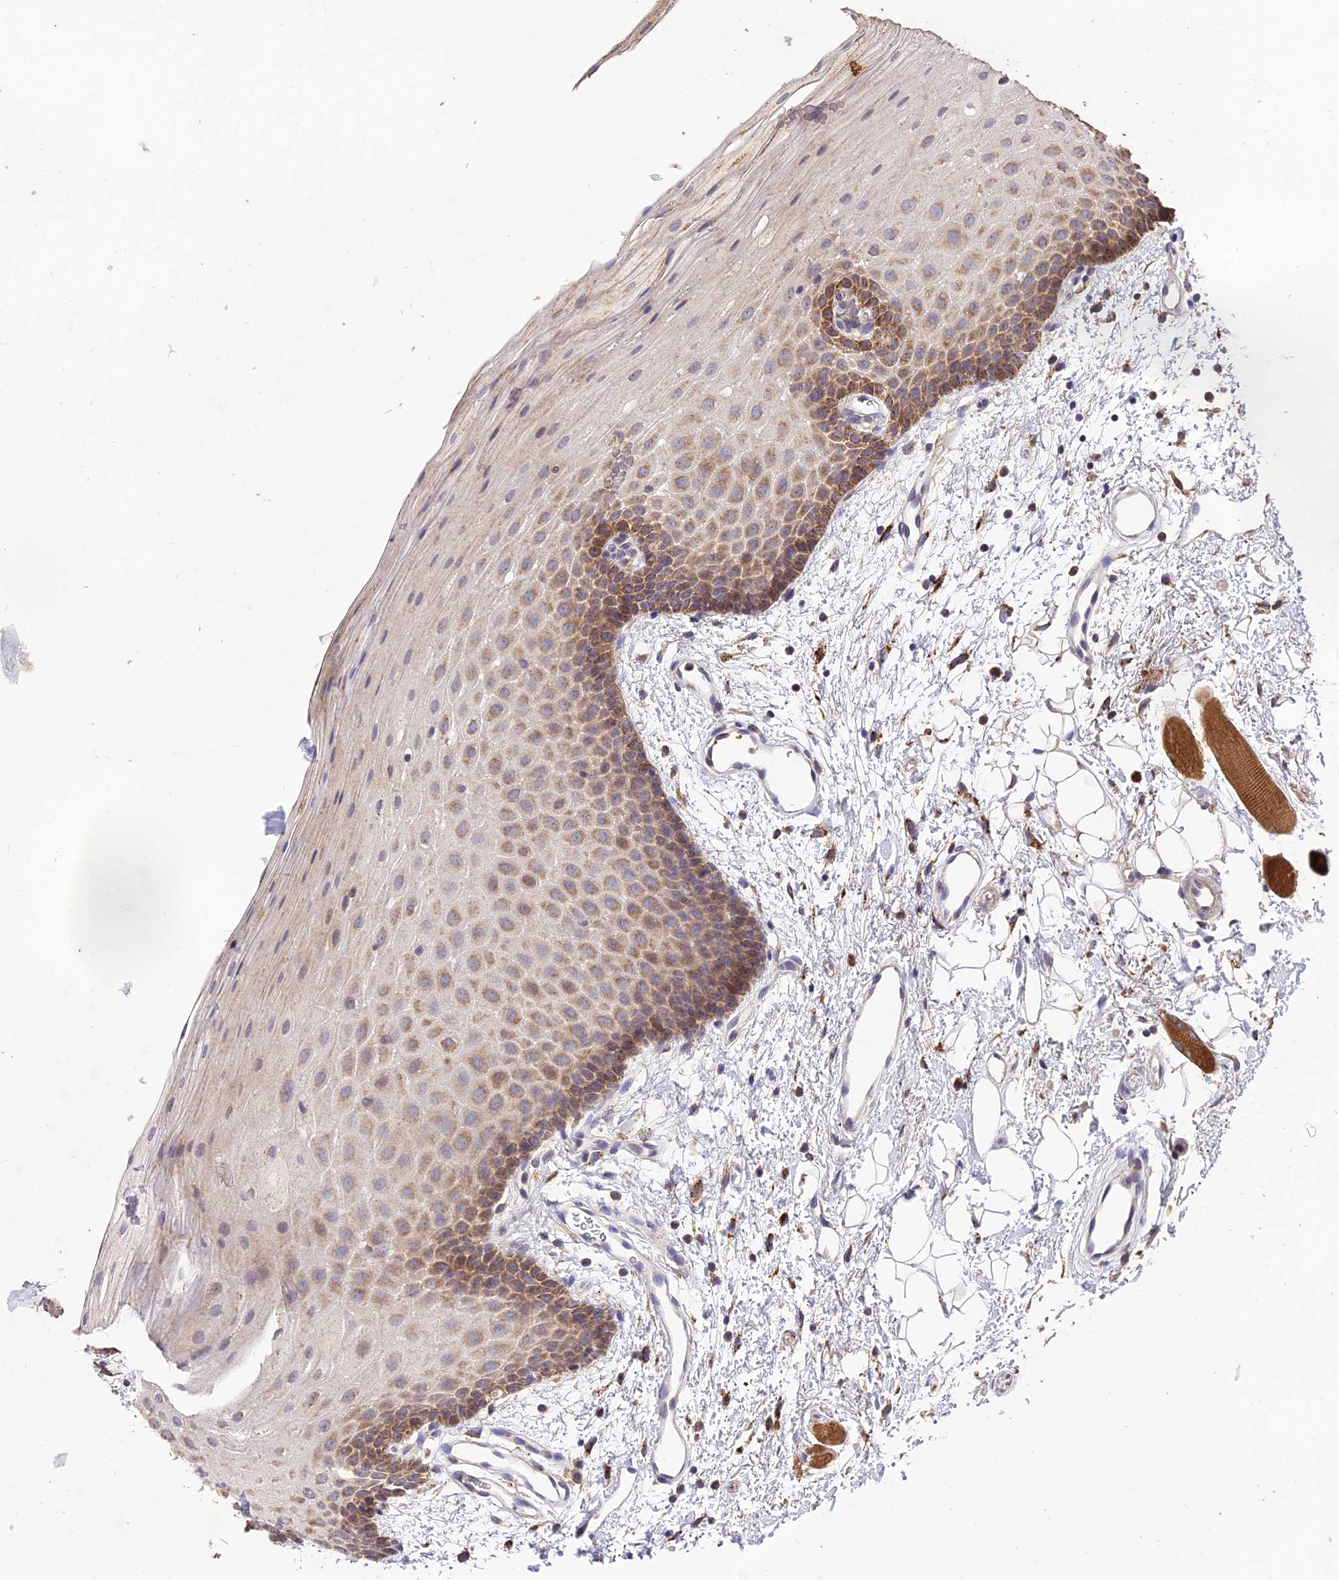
{"staining": {"intensity": "moderate", "quantity": ">75%", "location": "cytoplasmic/membranous"}, "tissue": "oral mucosa", "cell_type": "Squamous epithelial cells", "image_type": "normal", "snomed": [{"axis": "morphology", "description": "Normal tissue, NOS"}, {"axis": "topography", "description": "Oral tissue"}], "caption": "Benign oral mucosa demonstrates moderate cytoplasmic/membranous staining in about >75% of squamous epithelial cells.", "gene": "SDHD", "patient": {"sex": "male", "age": 68}}